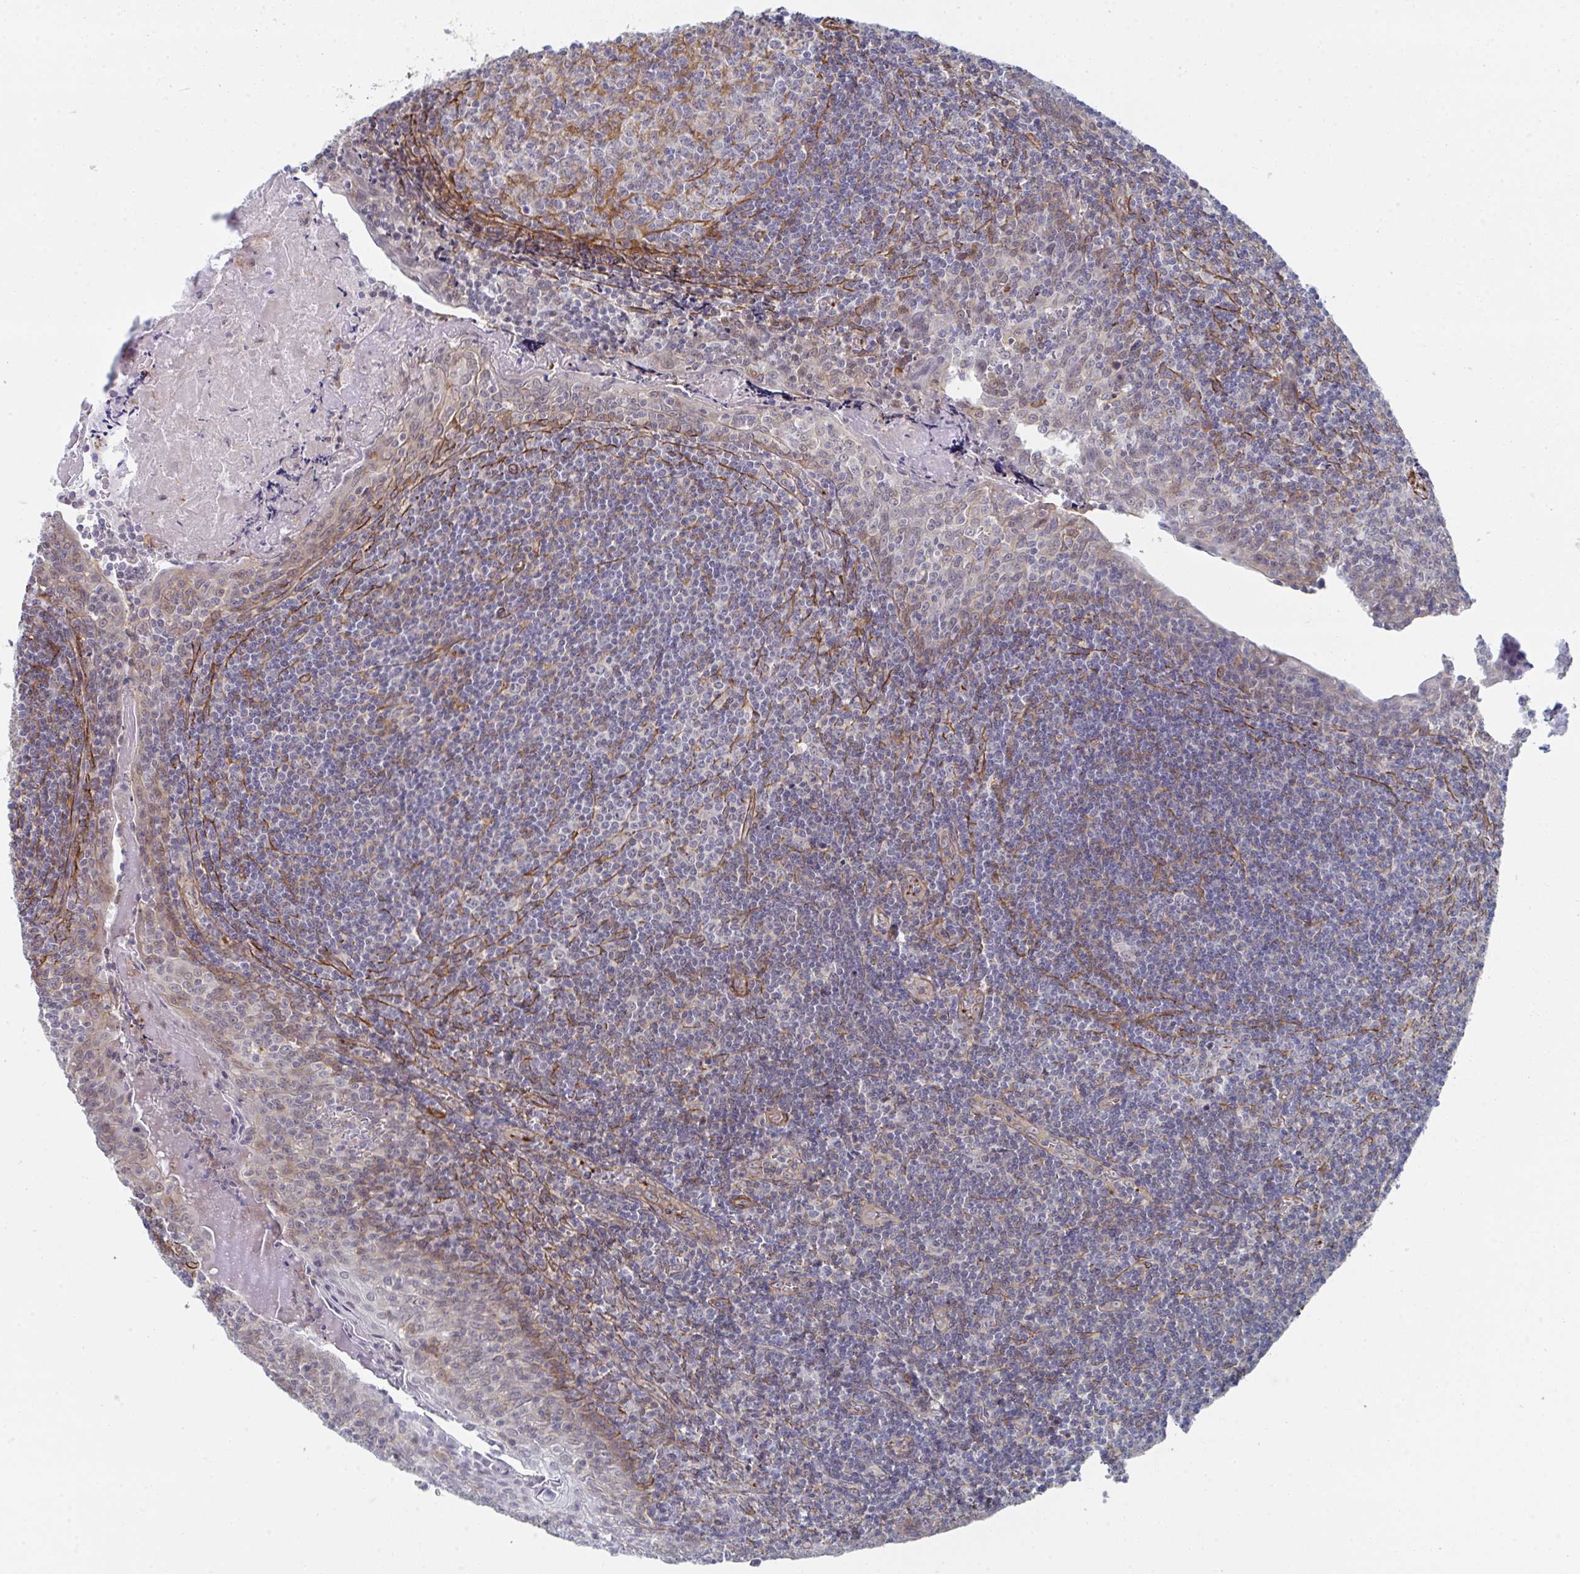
{"staining": {"intensity": "strong", "quantity": "<25%", "location": "cytoplasmic/membranous"}, "tissue": "tonsil", "cell_type": "Germinal center cells", "image_type": "normal", "snomed": [{"axis": "morphology", "description": "Normal tissue, NOS"}, {"axis": "morphology", "description": "Inflammation, NOS"}, {"axis": "topography", "description": "Tonsil"}], "caption": "A medium amount of strong cytoplasmic/membranous expression is present in approximately <25% of germinal center cells in unremarkable tonsil. Nuclei are stained in blue.", "gene": "NEURL4", "patient": {"sex": "female", "age": 31}}